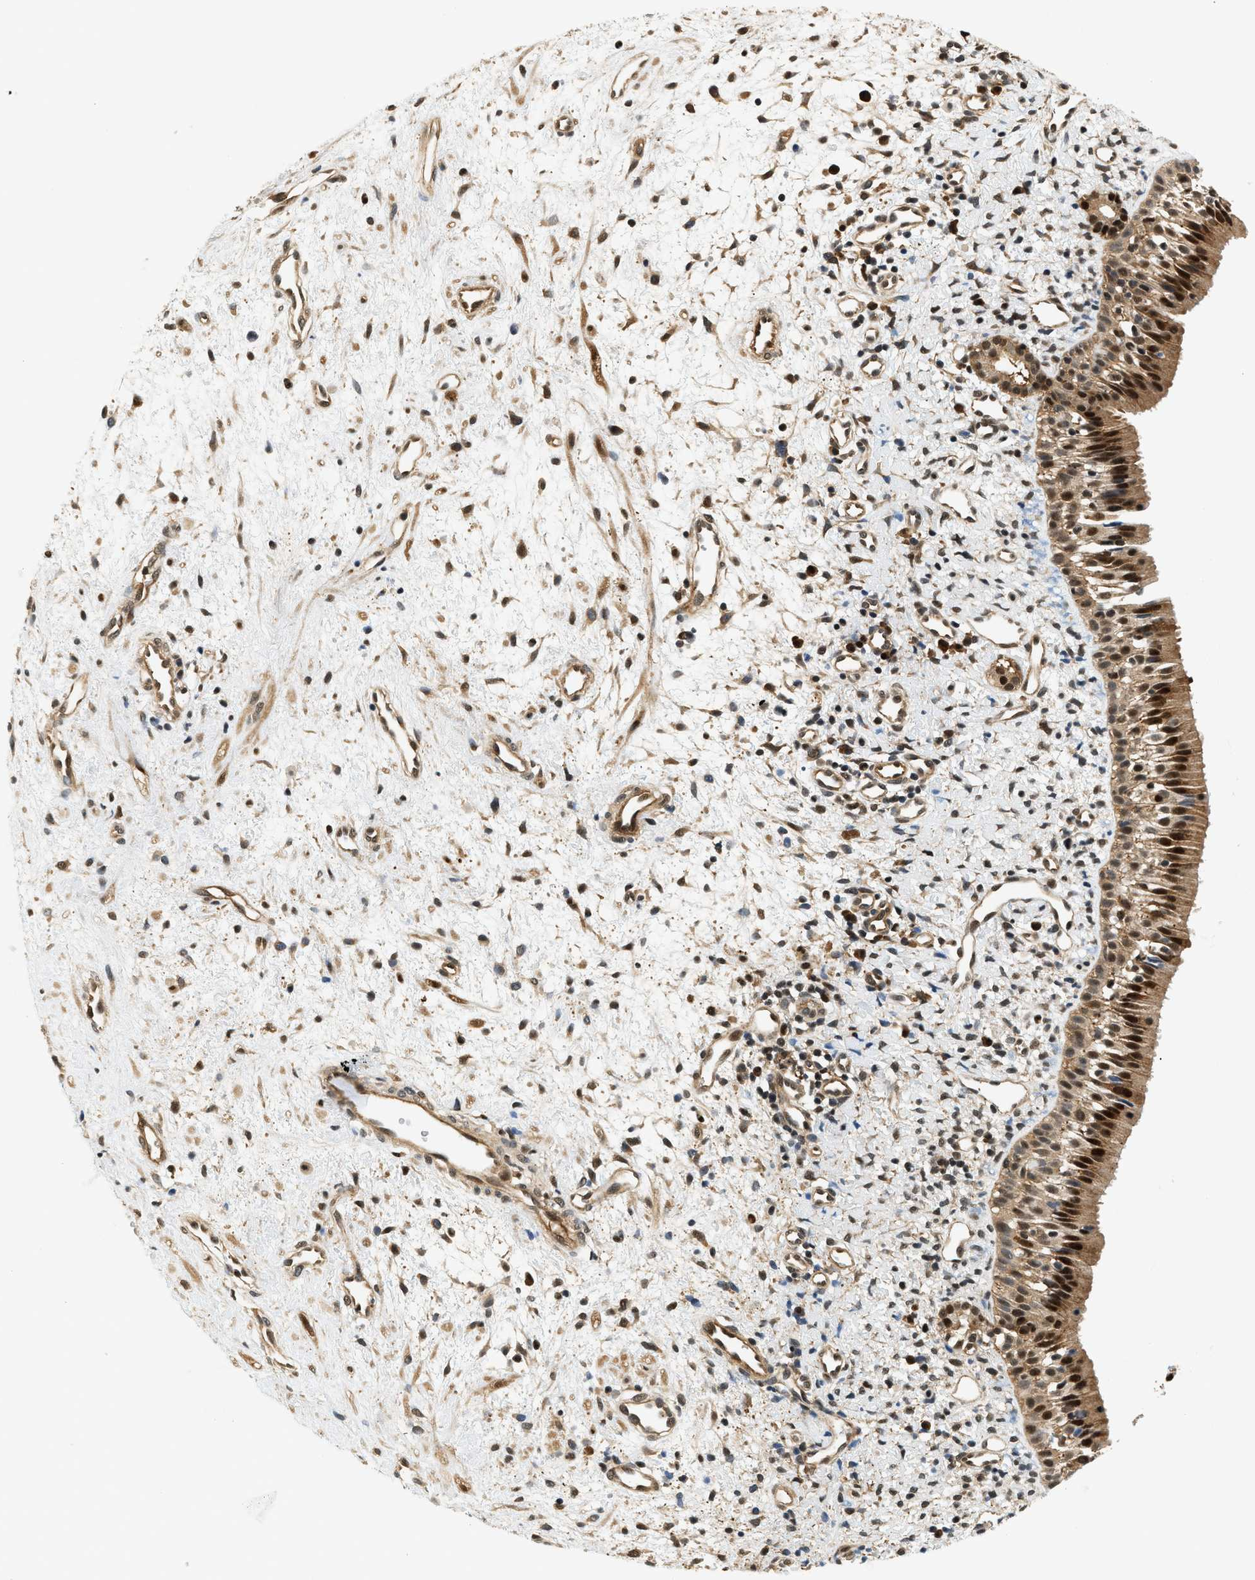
{"staining": {"intensity": "strong", "quantity": ">75%", "location": "cytoplasmic/membranous,nuclear"}, "tissue": "nasopharynx", "cell_type": "Respiratory epithelial cells", "image_type": "normal", "snomed": [{"axis": "morphology", "description": "Normal tissue, NOS"}, {"axis": "morphology", "description": "Inflammation, NOS"}, {"axis": "topography", "description": "Nasopharynx"}], "caption": "This is an image of IHC staining of unremarkable nasopharynx, which shows strong positivity in the cytoplasmic/membranous,nuclear of respiratory epithelial cells.", "gene": "PSMD3", "patient": {"sex": "female", "age": 55}}